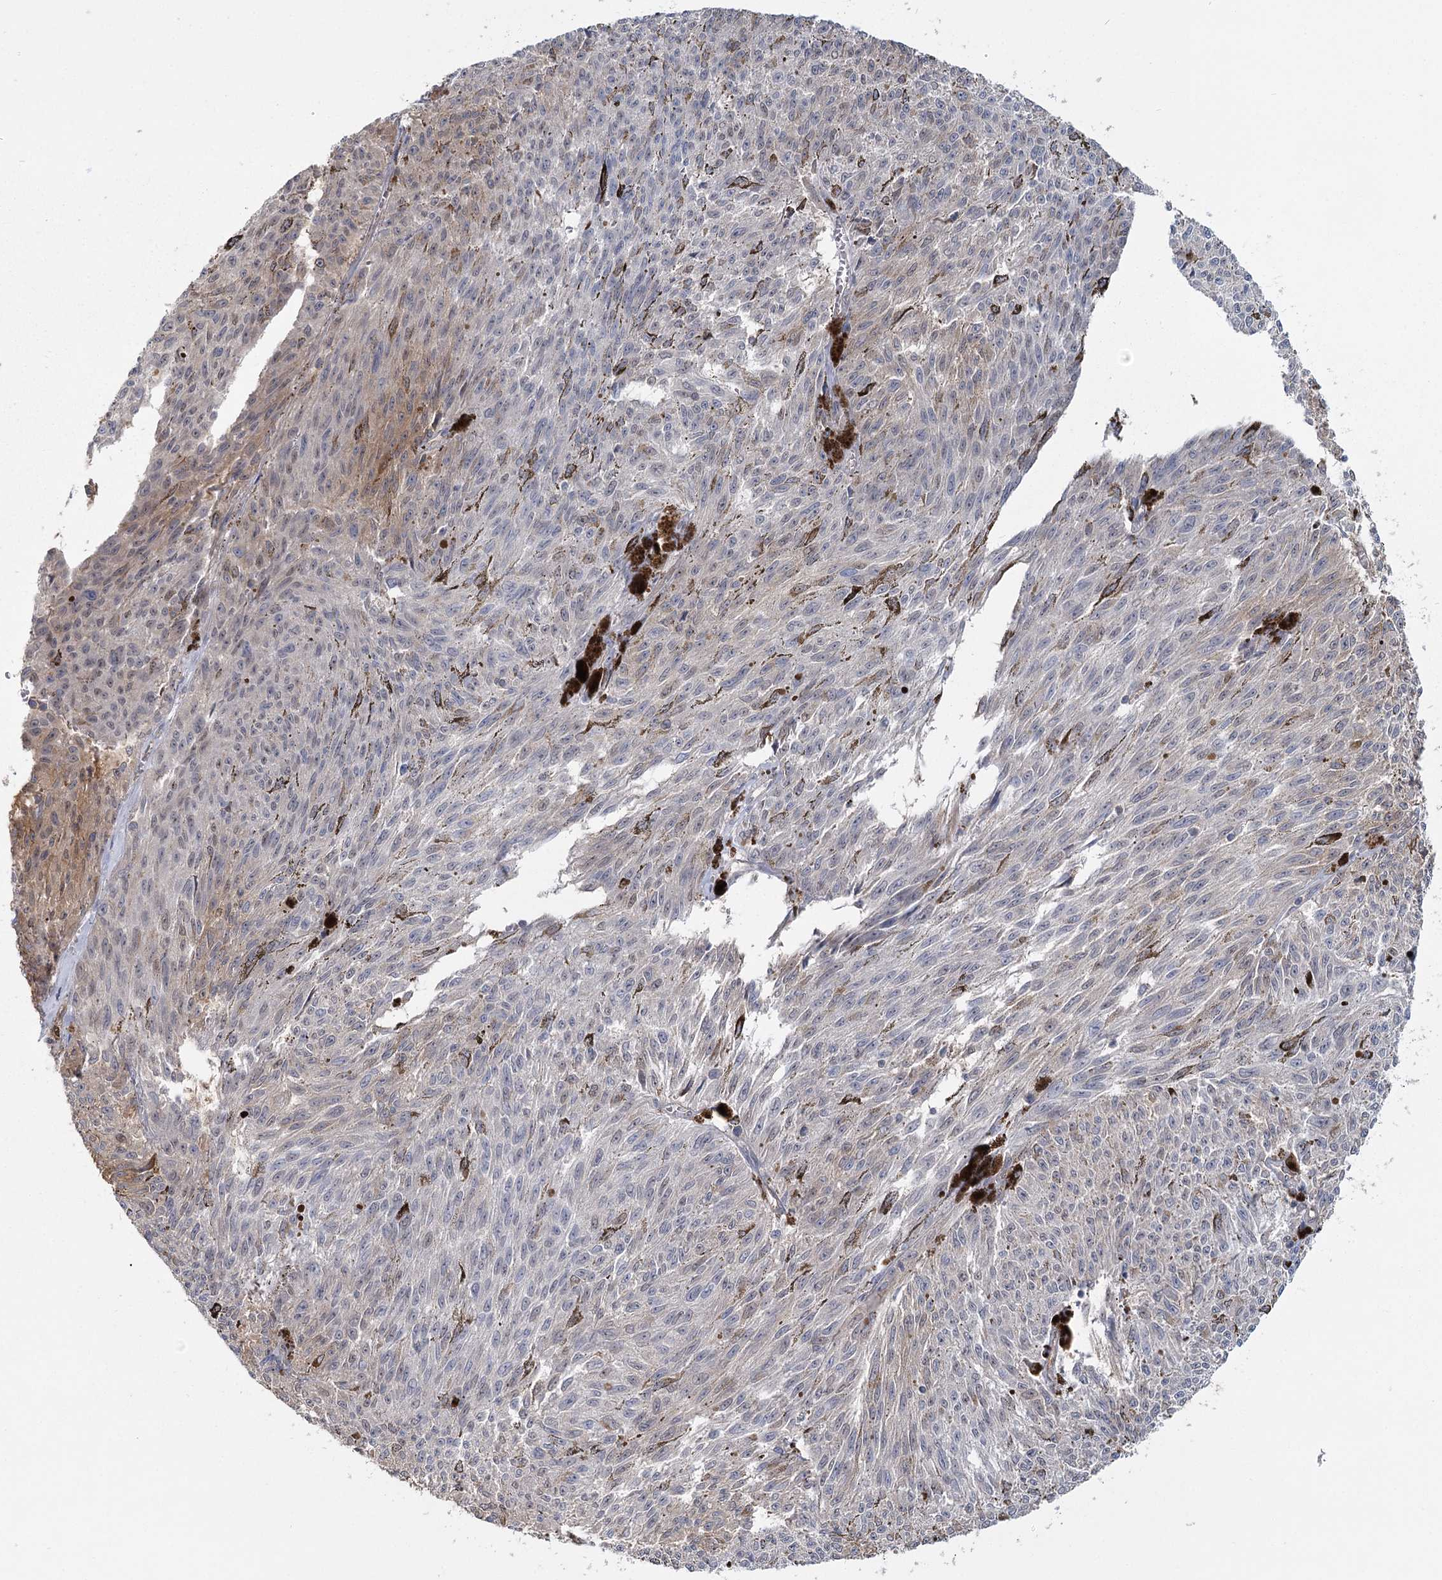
{"staining": {"intensity": "weak", "quantity": "25%-75%", "location": "cytoplasmic/membranous"}, "tissue": "melanoma", "cell_type": "Tumor cells", "image_type": "cancer", "snomed": [{"axis": "morphology", "description": "Malignant melanoma, NOS"}, {"axis": "topography", "description": "Skin"}], "caption": "This is a micrograph of immunohistochemistry (IHC) staining of melanoma, which shows weak expression in the cytoplasmic/membranous of tumor cells.", "gene": "USP11", "patient": {"sex": "female", "age": 72}}